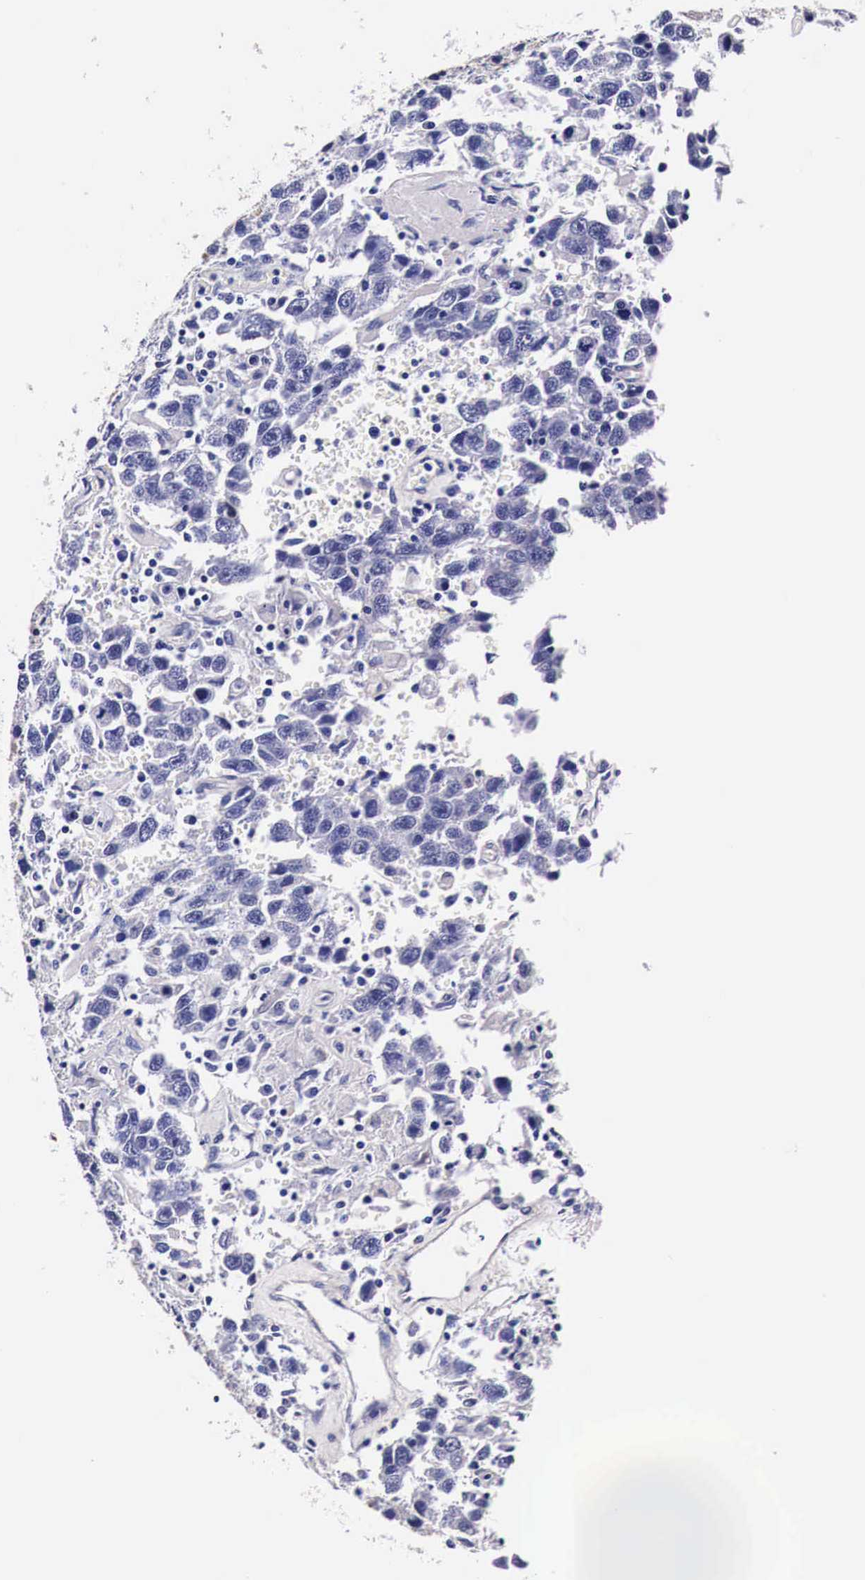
{"staining": {"intensity": "negative", "quantity": "none", "location": "none"}, "tissue": "testis cancer", "cell_type": "Tumor cells", "image_type": "cancer", "snomed": [{"axis": "morphology", "description": "Seminoma, NOS"}, {"axis": "topography", "description": "Testis"}], "caption": "A histopathology image of human seminoma (testis) is negative for staining in tumor cells.", "gene": "HSPB1", "patient": {"sex": "male", "age": 41}}